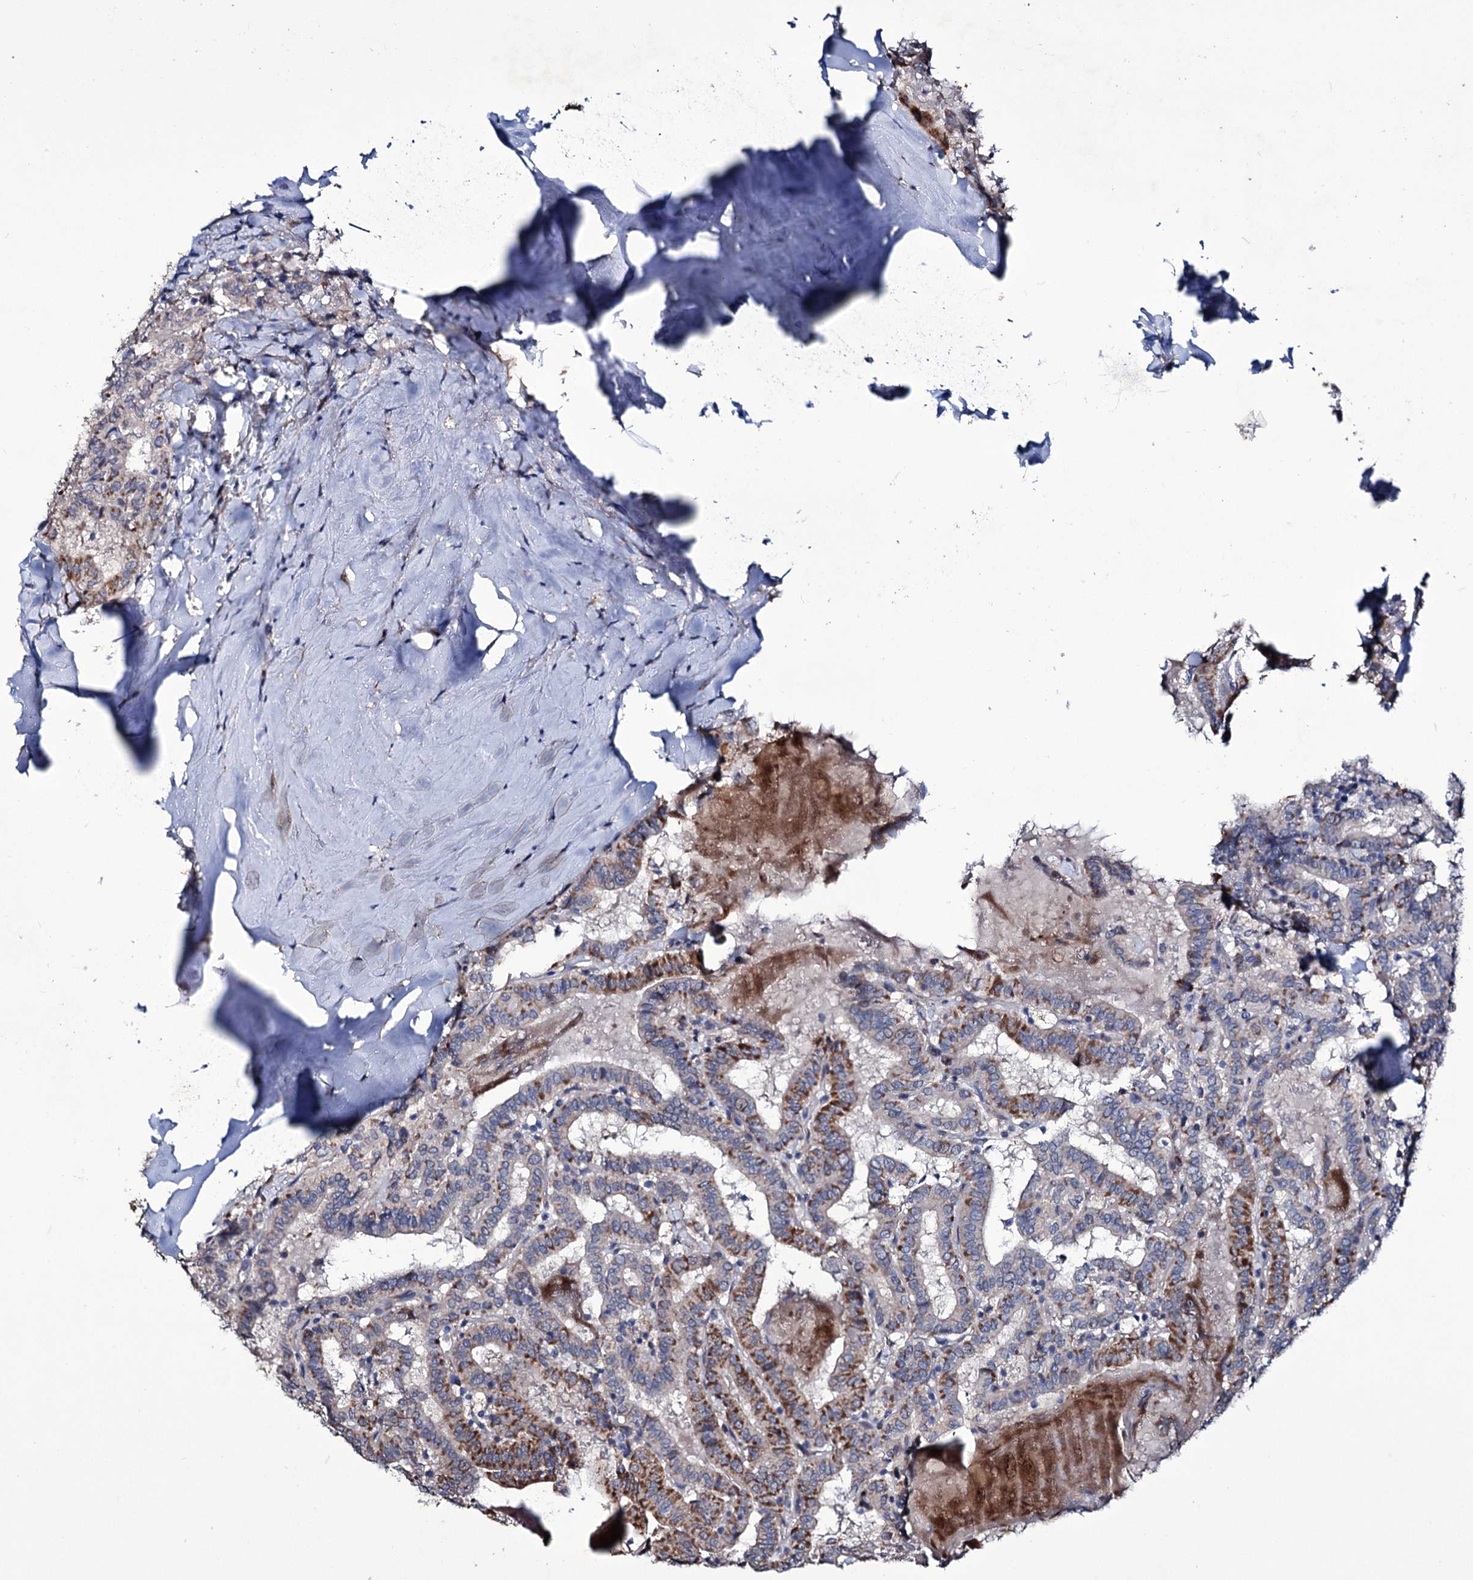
{"staining": {"intensity": "strong", "quantity": "25%-75%", "location": "cytoplasmic/membranous"}, "tissue": "thyroid cancer", "cell_type": "Tumor cells", "image_type": "cancer", "snomed": [{"axis": "morphology", "description": "Papillary adenocarcinoma, NOS"}, {"axis": "topography", "description": "Thyroid gland"}], "caption": "Human thyroid cancer (papillary adenocarcinoma) stained for a protein (brown) demonstrates strong cytoplasmic/membranous positive positivity in approximately 25%-75% of tumor cells.", "gene": "TUBGCP5", "patient": {"sex": "female", "age": 72}}